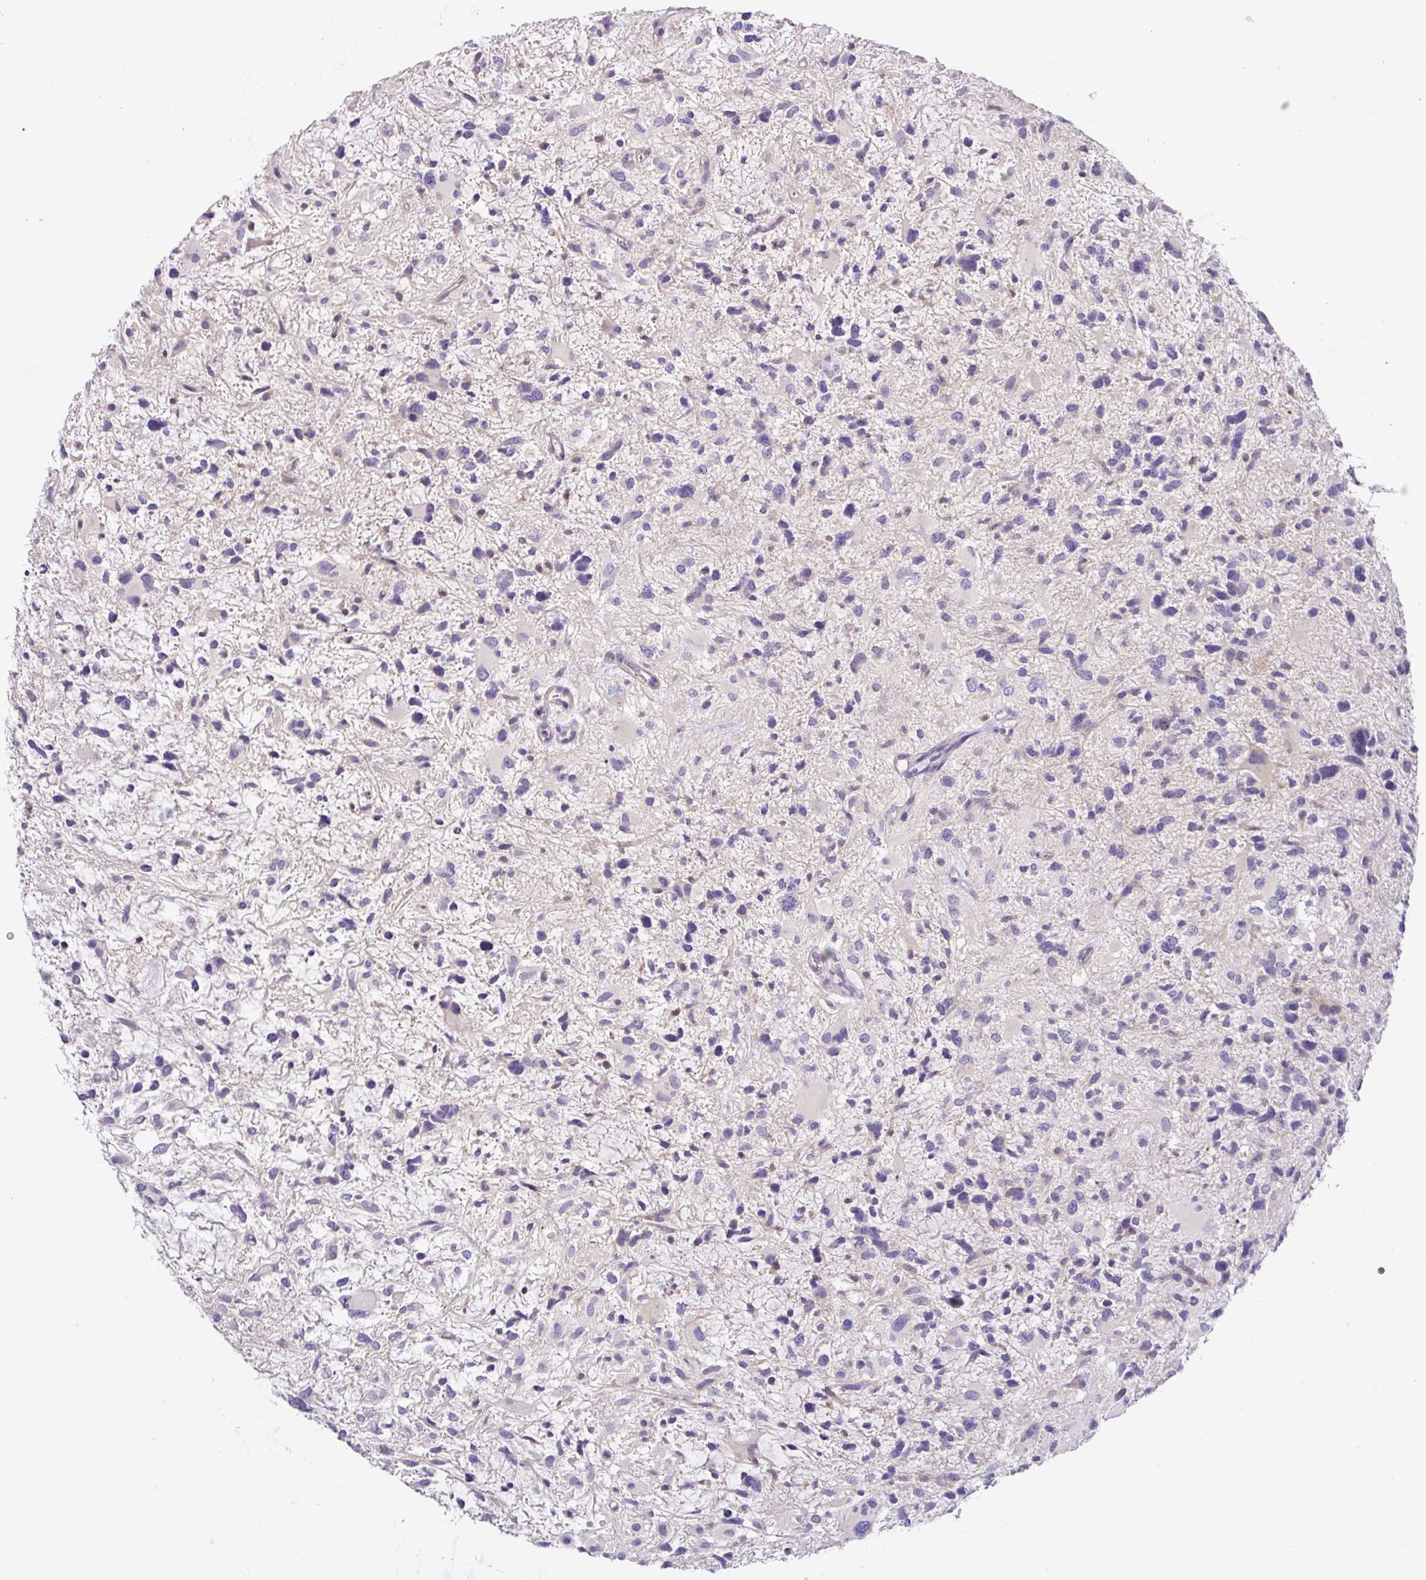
{"staining": {"intensity": "negative", "quantity": "none", "location": "none"}, "tissue": "glioma", "cell_type": "Tumor cells", "image_type": "cancer", "snomed": [{"axis": "morphology", "description": "Glioma, malignant, High grade"}, {"axis": "topography", "description": "Brain"}], "caption": "Immunohistochemistry of human glioma exhibits no staining in tumor cells.", "gene": "HOXC13", "patient": {"sex": "female", "age": 11}}